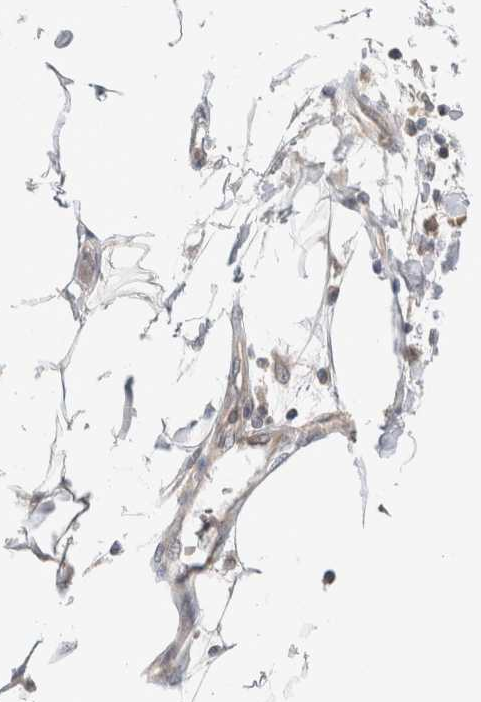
{"staining": {"intensity": "negative", "quantity": "none", "location": "none"}, "tissue": "adipose tissue", "cell_type": "Adipocytes", "image_type": "normal", "snomed": [{"axis": "morphology", "description": "Normal tissue, NOS"}, {"axis": "morphology", "description": "Adenocarcinoma, NOS"}, {"axis": "topography", "description": "Colon"}, {"axis": "topography", "description": "Peripheral nerve tissue"}], "caption": "Immunohistochemistry micrograph of normal adipose tissue stained for a protein (brown), which demonstrates no expression in adipocytes. (IHC, brightfield microscopy, high magnification).", "gene": "MRM3", "patient": {"sex": "male", "age": 14}}